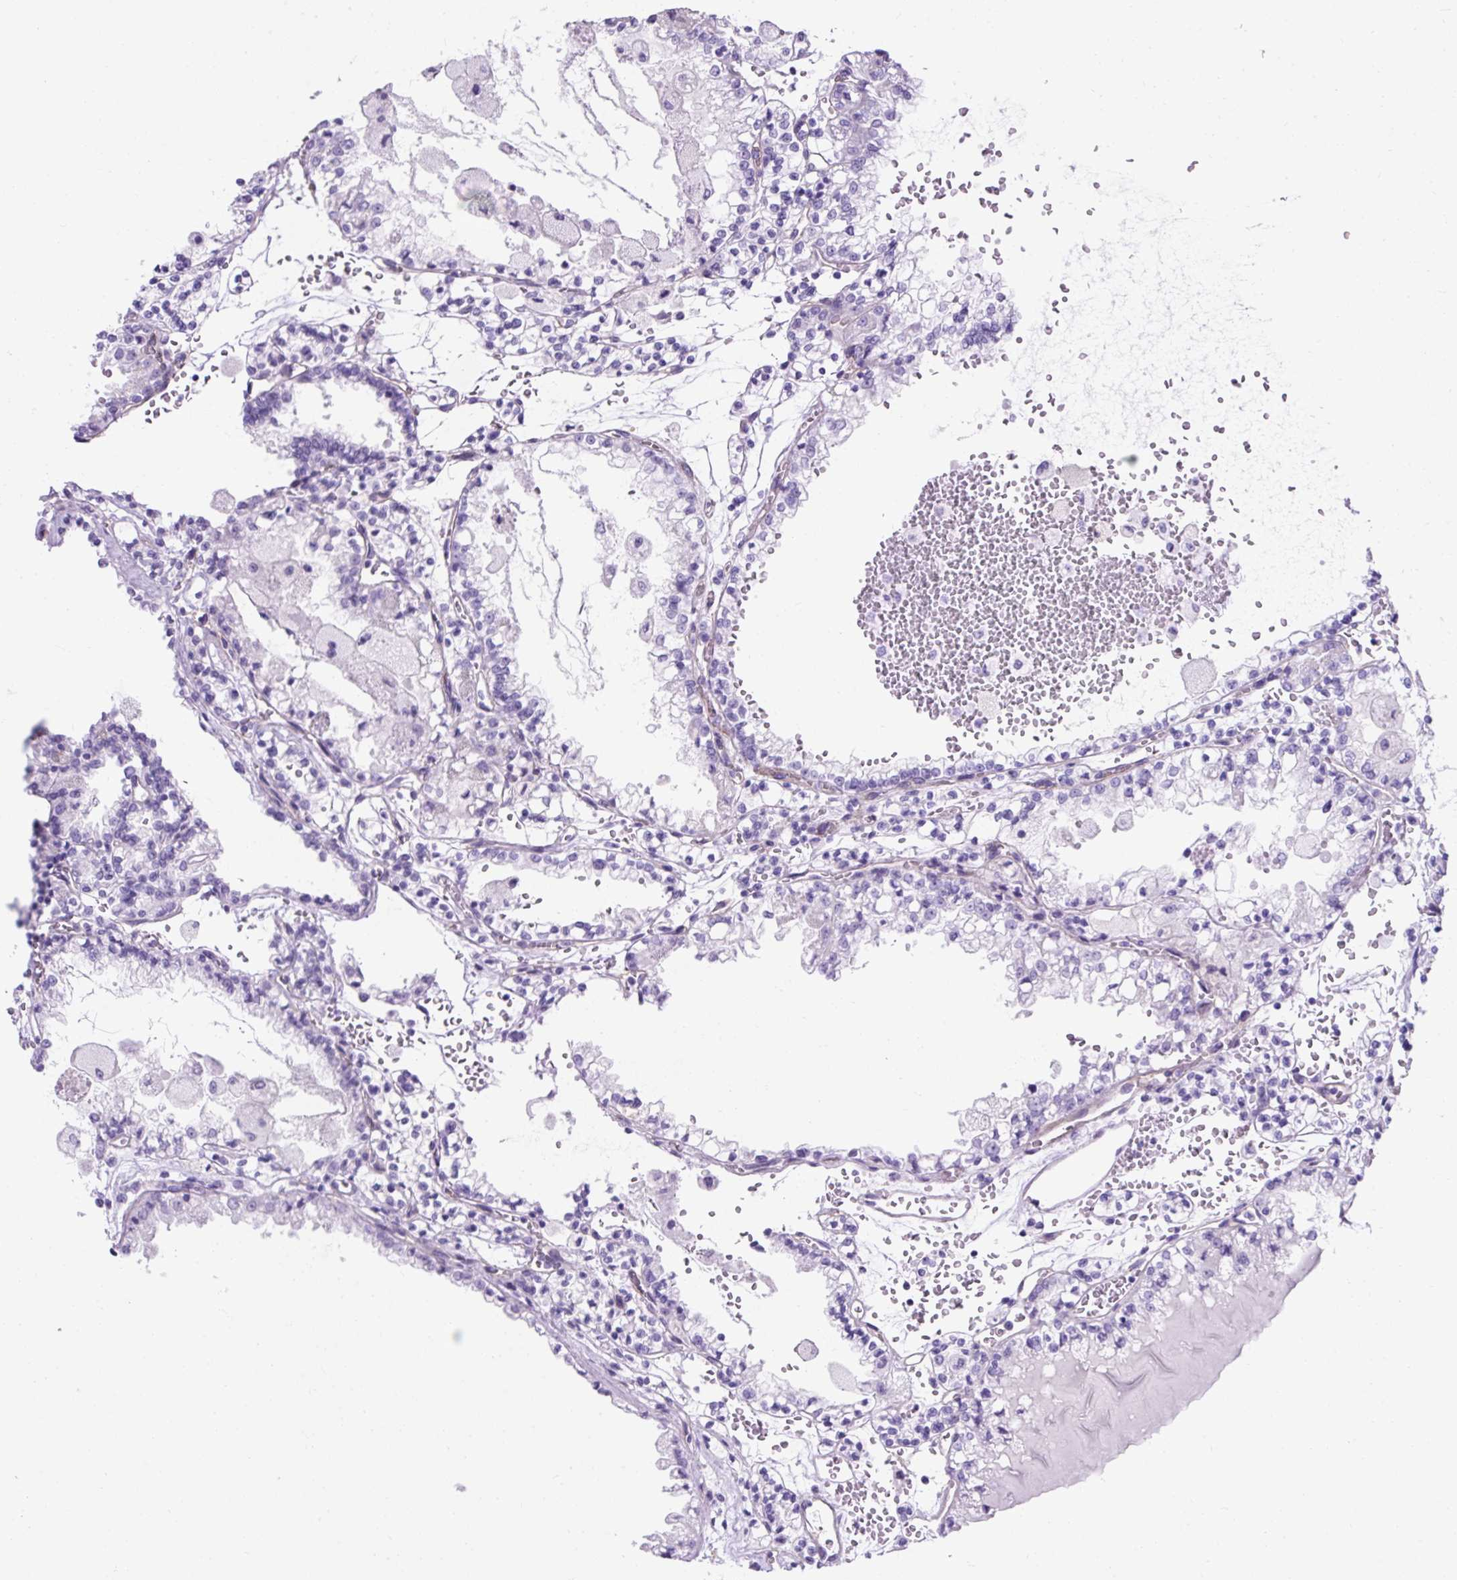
{"staining": {"intensity": "negative", "quantity": "none", "location": "none"}, "tissue": "renal cancer", "cell_type": "Tumor cells", "image_type": "cancer", "snomed": [{"axis": "morphology", "description": "Adenocarcinoma, NOS"}, {"axis": "topography", "description": "Kidney"}], "caption": "This is an immunohistochemistry (IHC) image of renal cancer. There is no staining in tumor cells.", "gene": "KRT12", "patient": {"sex": "female", "age": 56}}